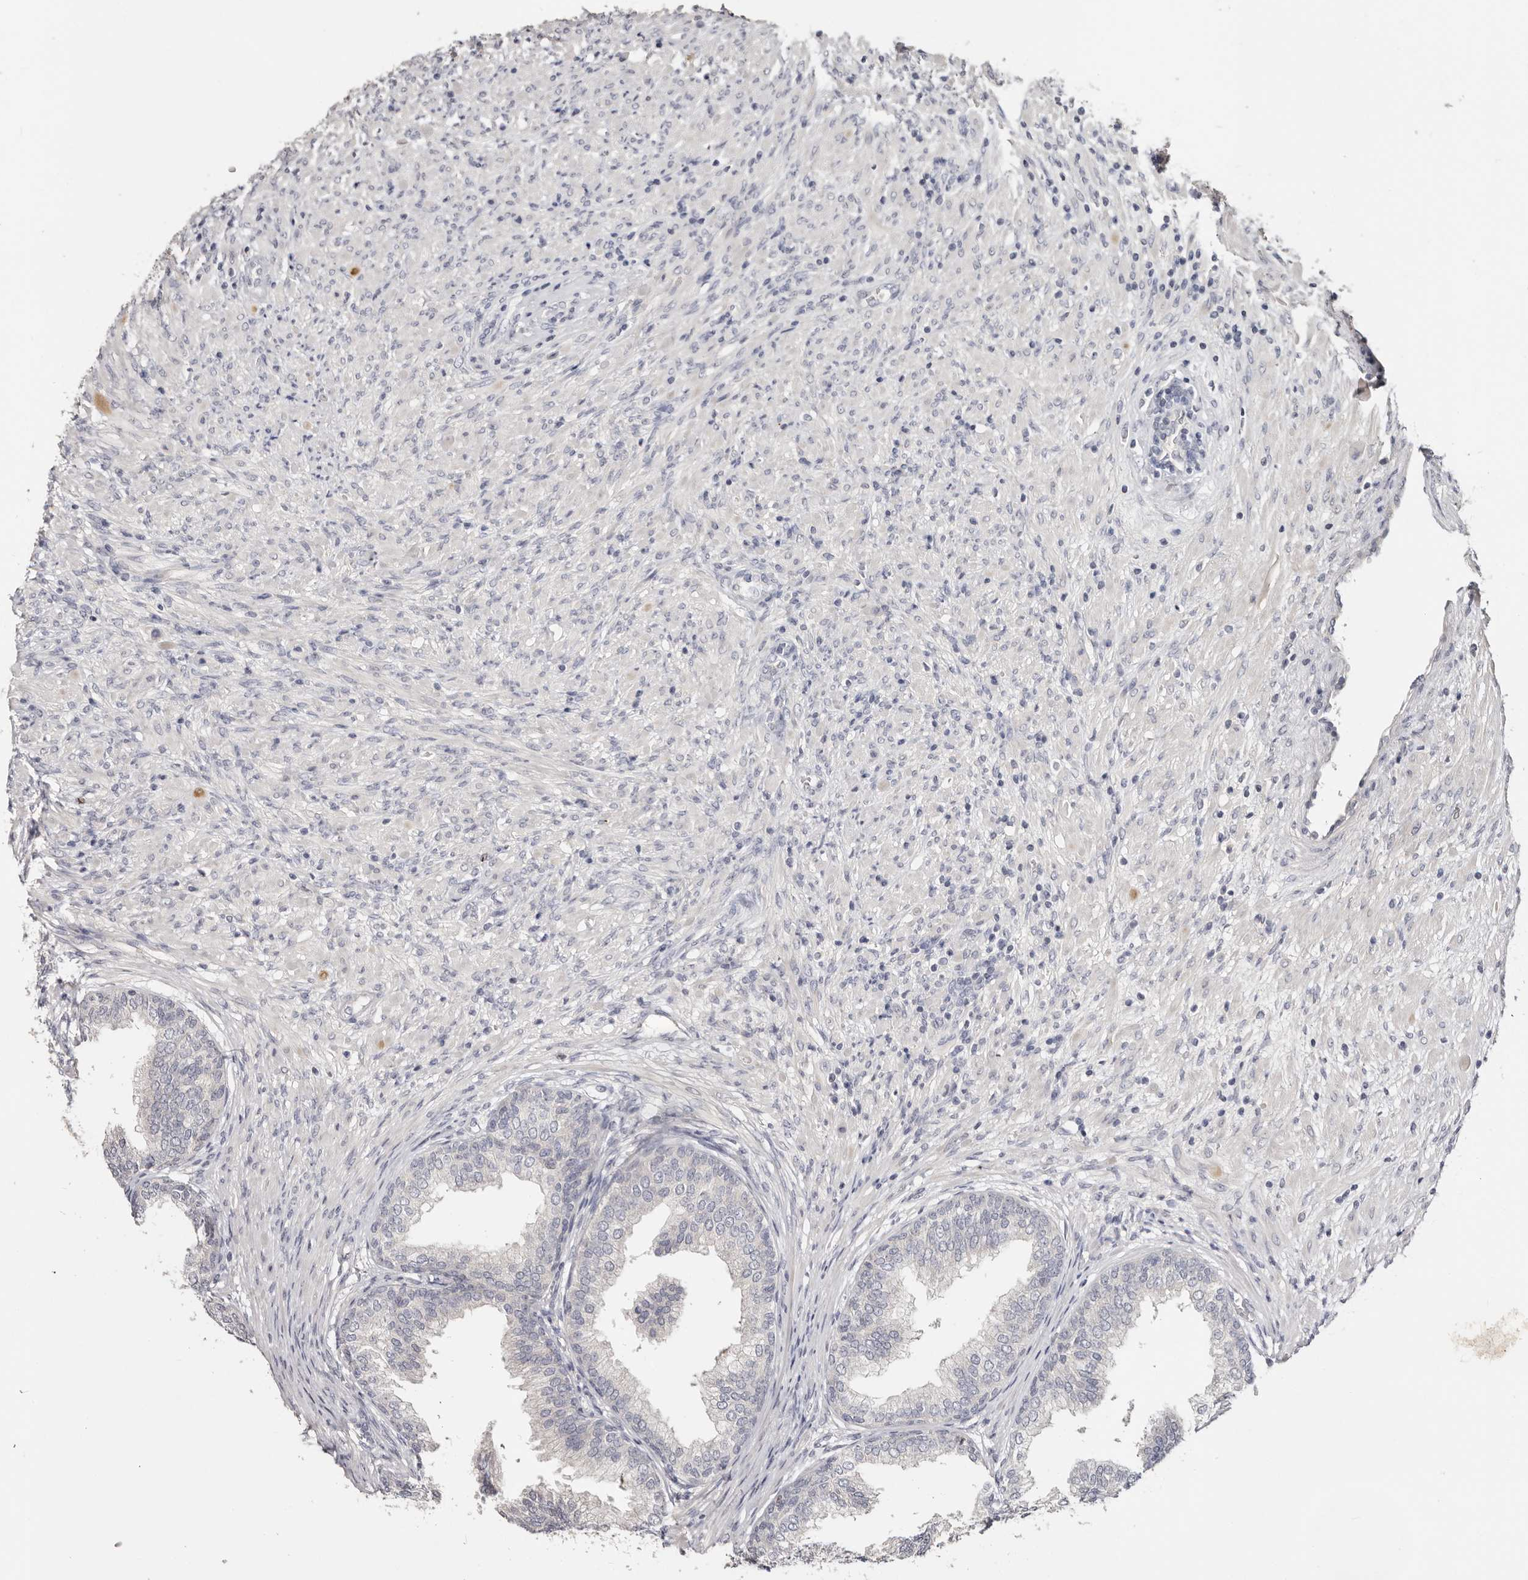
{"staining": {"intensity": "negative", "quantity": "none", "location": "none"}, "tissue": "prostate", "cell_type": "Glandular cells", "image_type": "normal", "snomed": [{"axis": "morphology", "description": "Normal tissue, NOS"}, {"axis": "topography", "description": "Prostate"}], "caption": "Immunohistochemistry (IHC) micrograph of unremarkable human prostate stained for a protein (brown), which displays no positivity in glandular cells.", "gene": "CCDC190", "patient": {"sex": "male", "age": 76}}